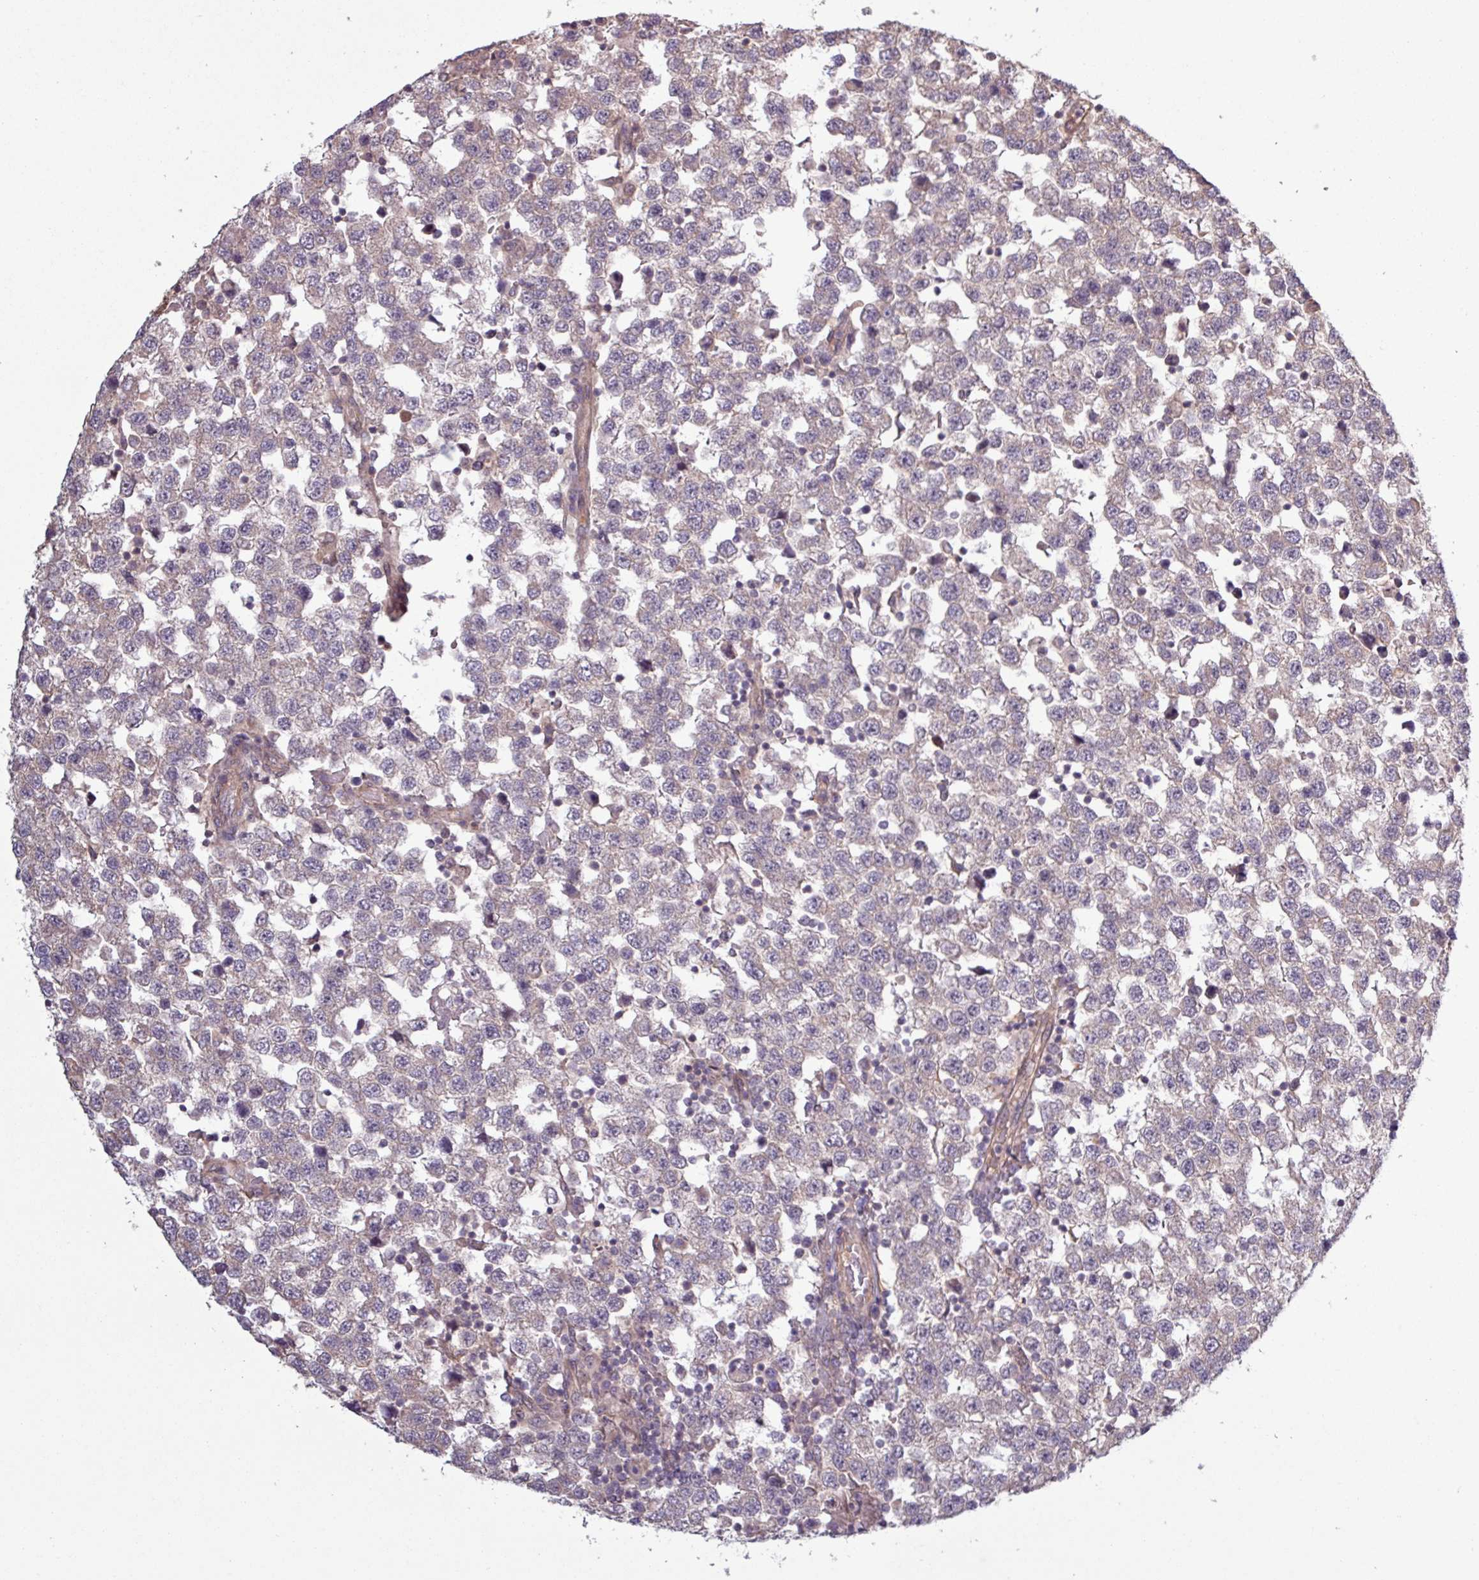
{"staining": {"intensity": "weak", "quantity": "<25%", "location": "cytoplasmic/membranous"}, "tissue": "testis cancer", "cell_type": "Tumor cells", "image_type": "cancer", "snomed": [{"axis": "morphology", "description": "Seminoma, NOS"}, {"axis": "topography", "description": "Testis"}], "caption": "Tumor cells show no significant protein expression in testis cancer (seminoma). The staining was performed using DAB (3,3'-diaminobenzidine) to visualize the protein expression in brown, while the nuclei were stained in blue with hematoxylin (Magnification: 20x).", "gene": "TRABD2A", "patient": {"sex": "male", "age": 34}}